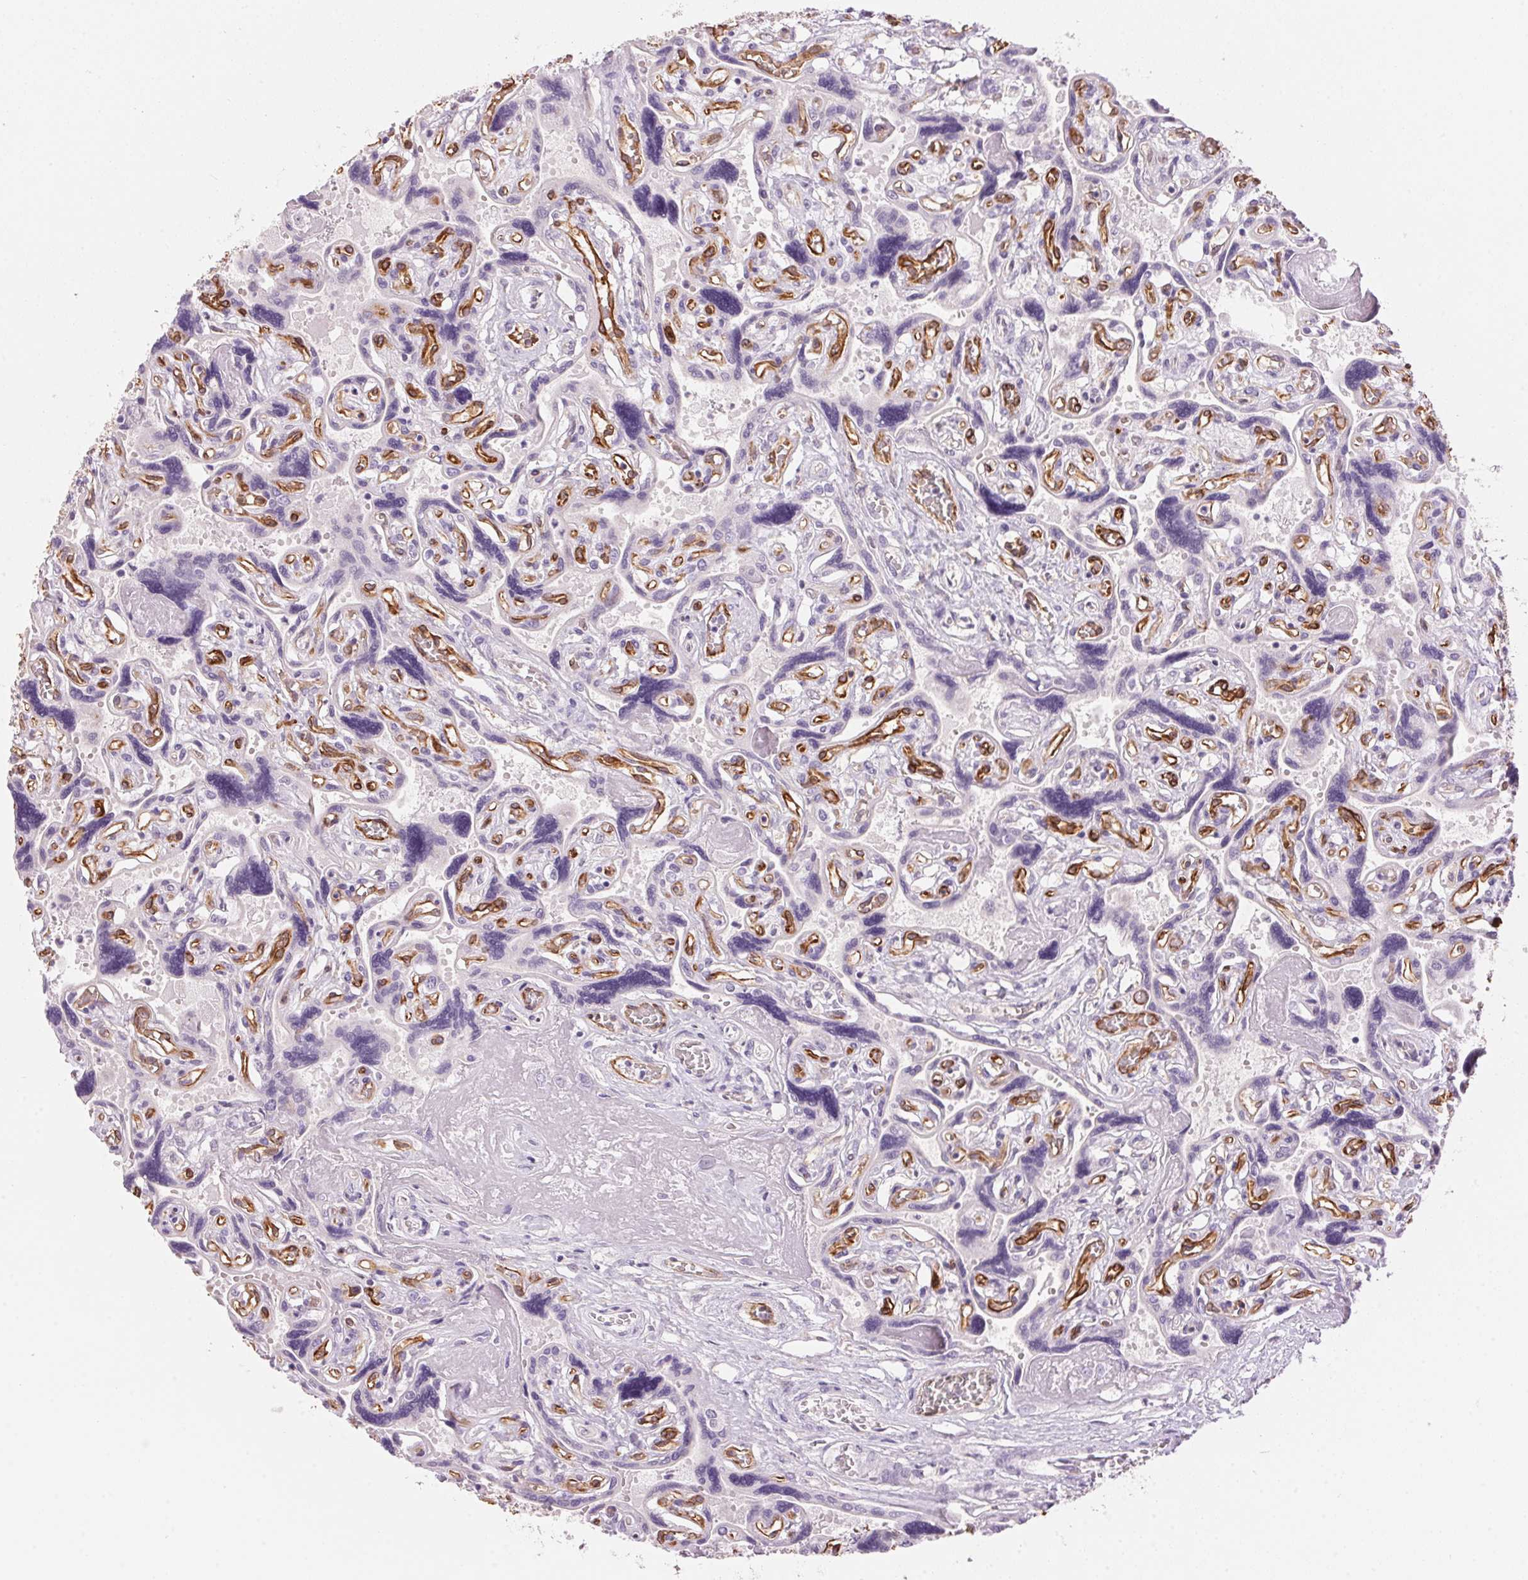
{"staining": {"intensity": "negative", "quantity": "none", "location": "none"}, "tissue": "placenta", "cell_type": "Decidual cells", "image_type": "normal", "snomed": [{"axis": "morphology", "description": "Normal tissue, NOS"}, {"axis": "topography", "description": "Placenta"}], "caption": "Benign placenta was stained to show a protein in brown. There is no significant positivity in decidual cells. Brightfield microscopy of IHC stained with DAB (3,3'-diaminobenzidine) (brown) and hematoxylin (blue), captured at high magnification.", "gene": "HSD17B2", "patient": {"sex": "female", "age": 32}}